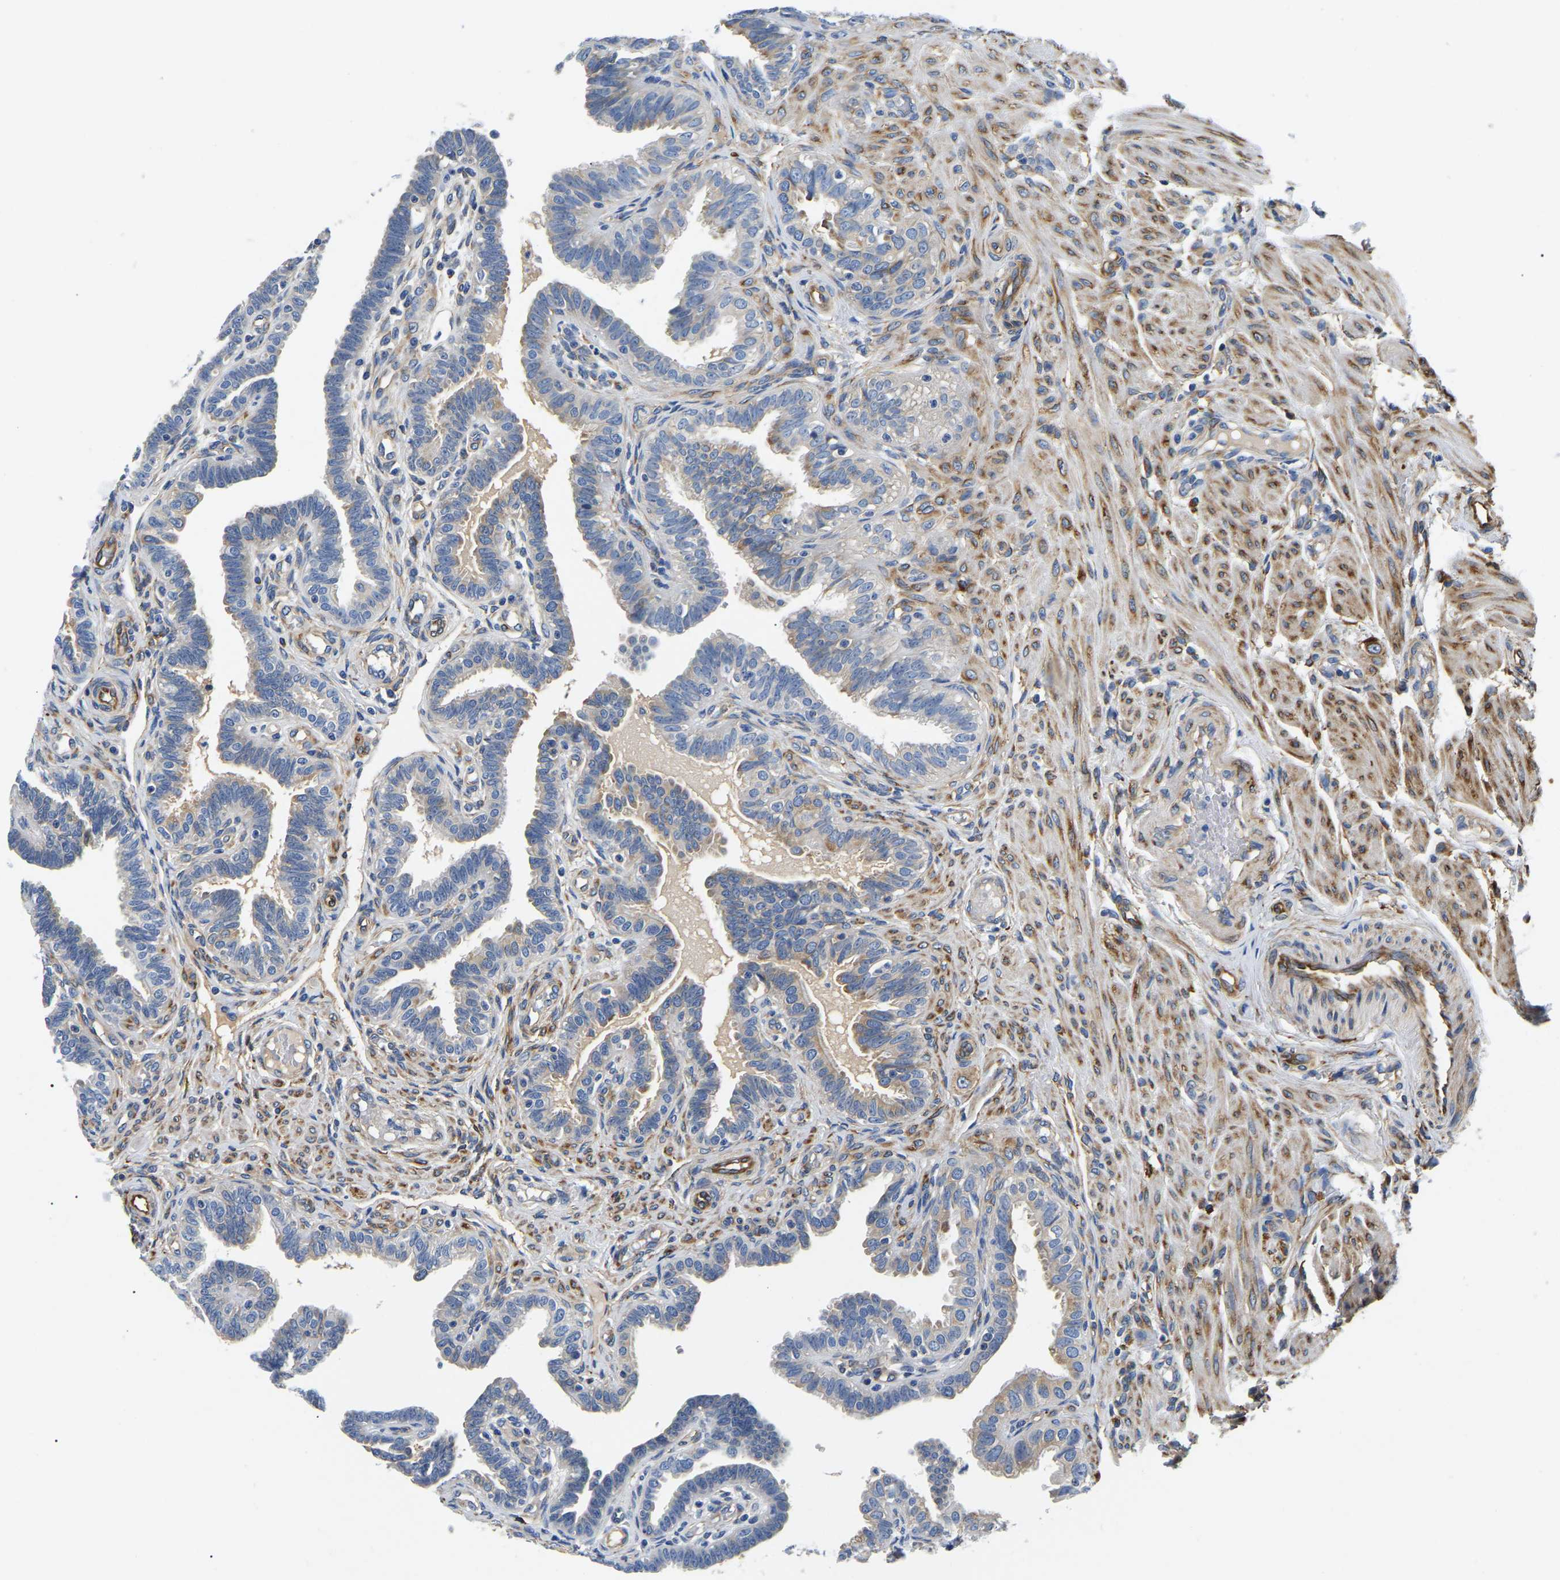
{"staining": {"intensity": "weak", "quantity": "25%-75%", "location": "cytoplasmic/membranous"}, "tissue": "fallopian tube", "cell_type": "Glandular cells", "image_type": "normal", "snomed": [{"axis": "morphology", "description": "Normal tissue, NOS"}, {"axis": "topography", "description": "Fallopian tube"}, {"axis": "topography", "description": "Placenta"}], "caption": "High-power microscopy captured an immunohistochemistry image of benign fallopian tube, revealing weak cytoplasmic/membranous positivity in about 25%-75% of glandular cells. (Brightfield microscopy of DAB IHC at high magnification).", "gene": "DUSP8", "patient": {"sex": "female", "age": 34}}